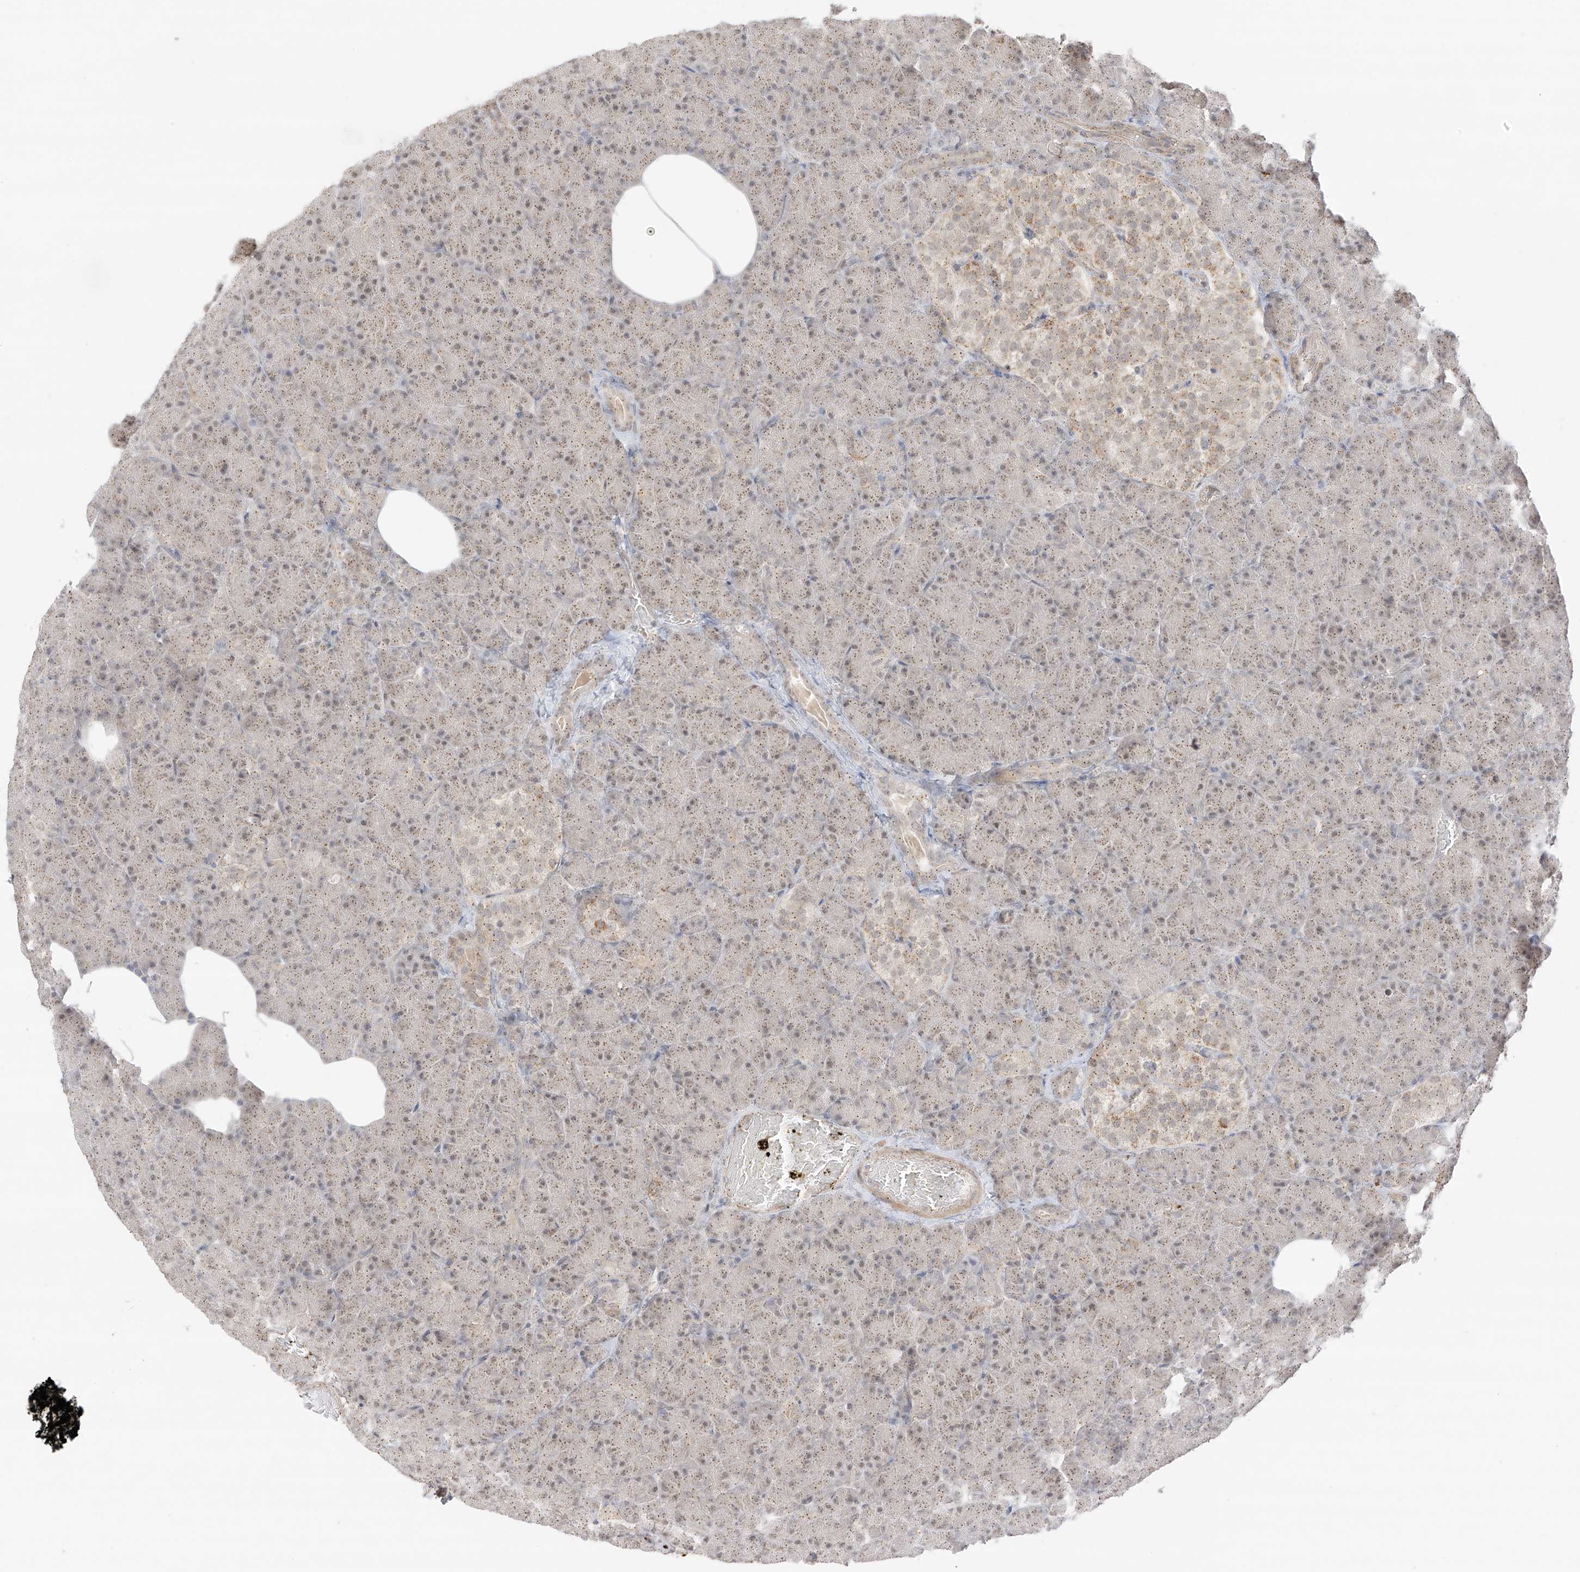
{"staining": {"intensity": "moderate", "quantity": ">75%", "location": "cytoplasmic/membranous"}, "tissue": "pancreas", "cell_type": "Exocrine glandular cells", "image_type": "normal", "snomed": [{"axis": "morphology", "description": "Normal tissue, NOS"}, {"axis": "topography", "description": "Pancreas"}], "caption": "Protein staining of normal pancreas exhibits moderate cytoplasmic/membranous expression in approximately >75% of exocrine glandular cells. Using DAB (brown) and hematoxylin (blue) stains, captured at high magnification using brightfield microscopy.", "gene": "N4BP3", "patient": {"sex": "female", "age": 43}}